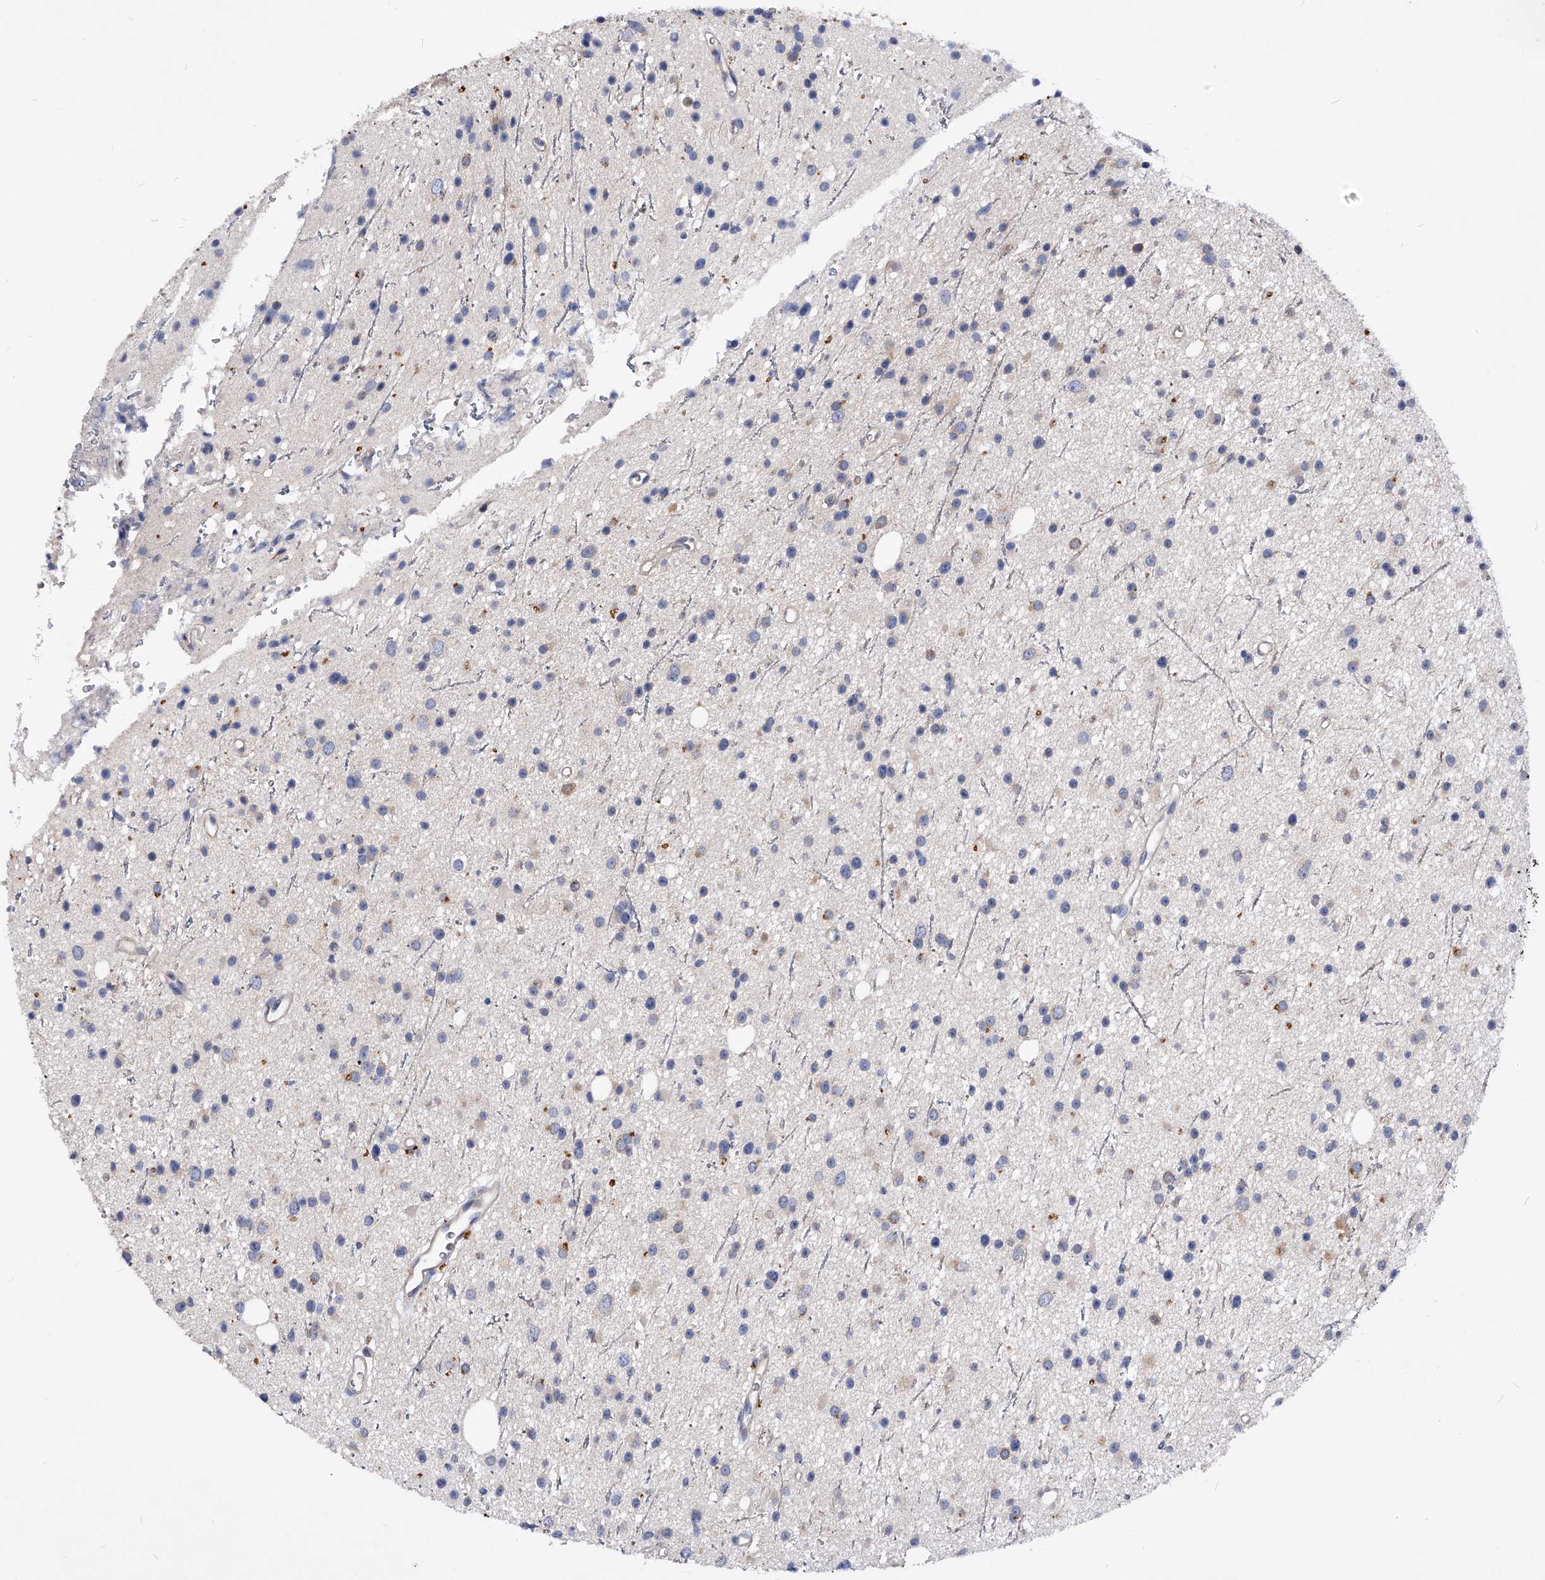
{"staining": {"intensity": "negative", "quantity": "none", "location": "none"}, "tissue": "glioma", "cell_type": "Tumor cells", "image_type": "cancer", "snomed": [{"axis": "morphology", "description": "Glioma, malignant, Low grade"}, {"axis": "topography", "description": "Cerebral cortex"}], "caption": "Tumor cells are negative for protein expression in human malignant glioma (low-grade).", "gene": "PPP5C", "patient": {"sex": "female", "age": 39}}